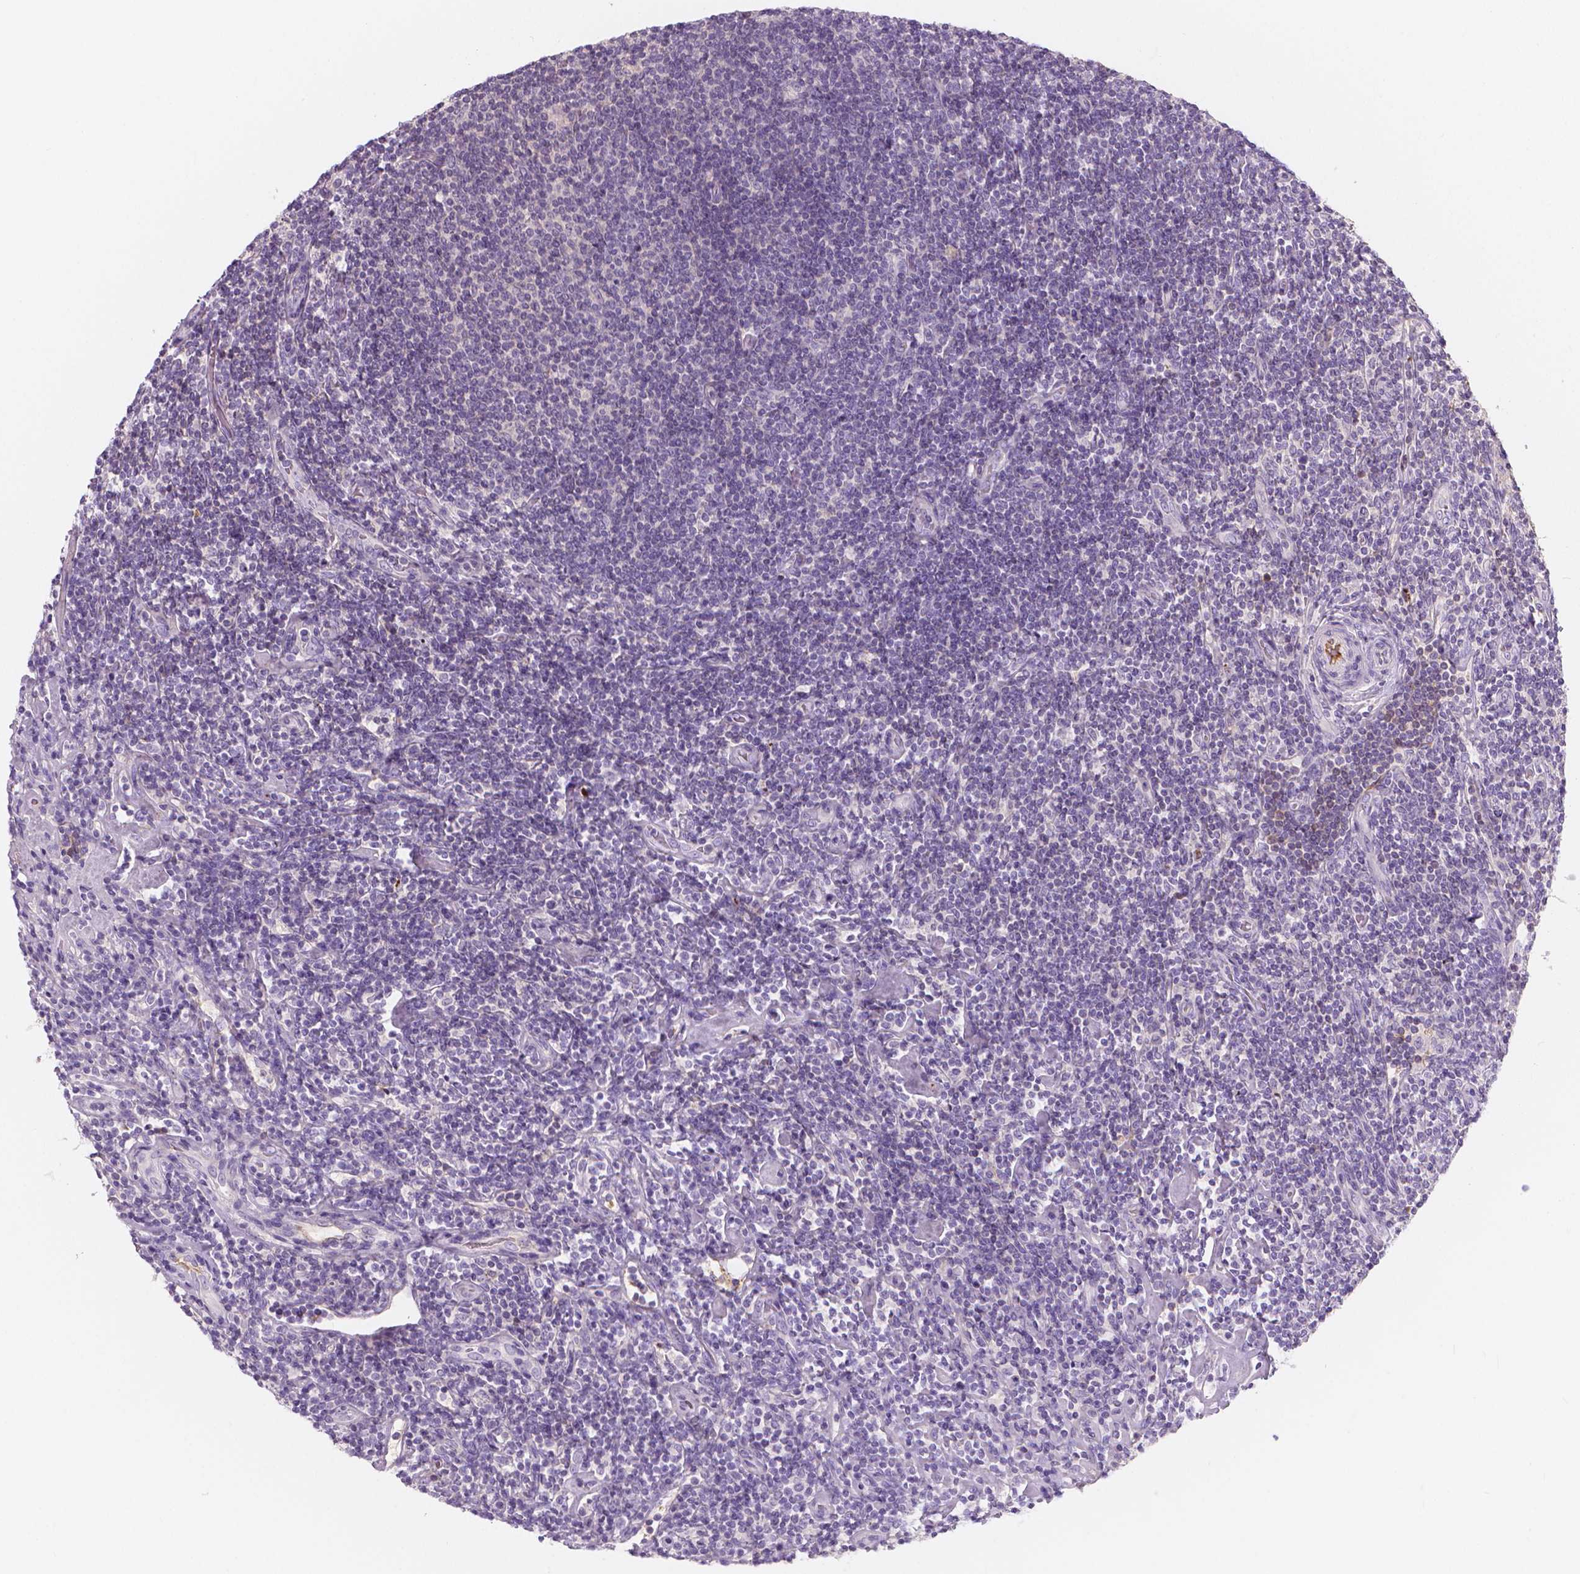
{"staining": {"intensity": "negative", "quantity": "none", "location": "none"}, "tissue": "lymphoma", "cell_type": "Tumor cells", "image_type": "cancer", "snomed": [{"axis": "morphology", "description": "Hodgkin's disease, NOS"}, {"axis": "topography", "description": "Lymph node"}], "caption": "Tumor cells show no significant protein staining in lymphoma.", "gene": "APOA4", "patient": {"sex": "male", "age": 40}}